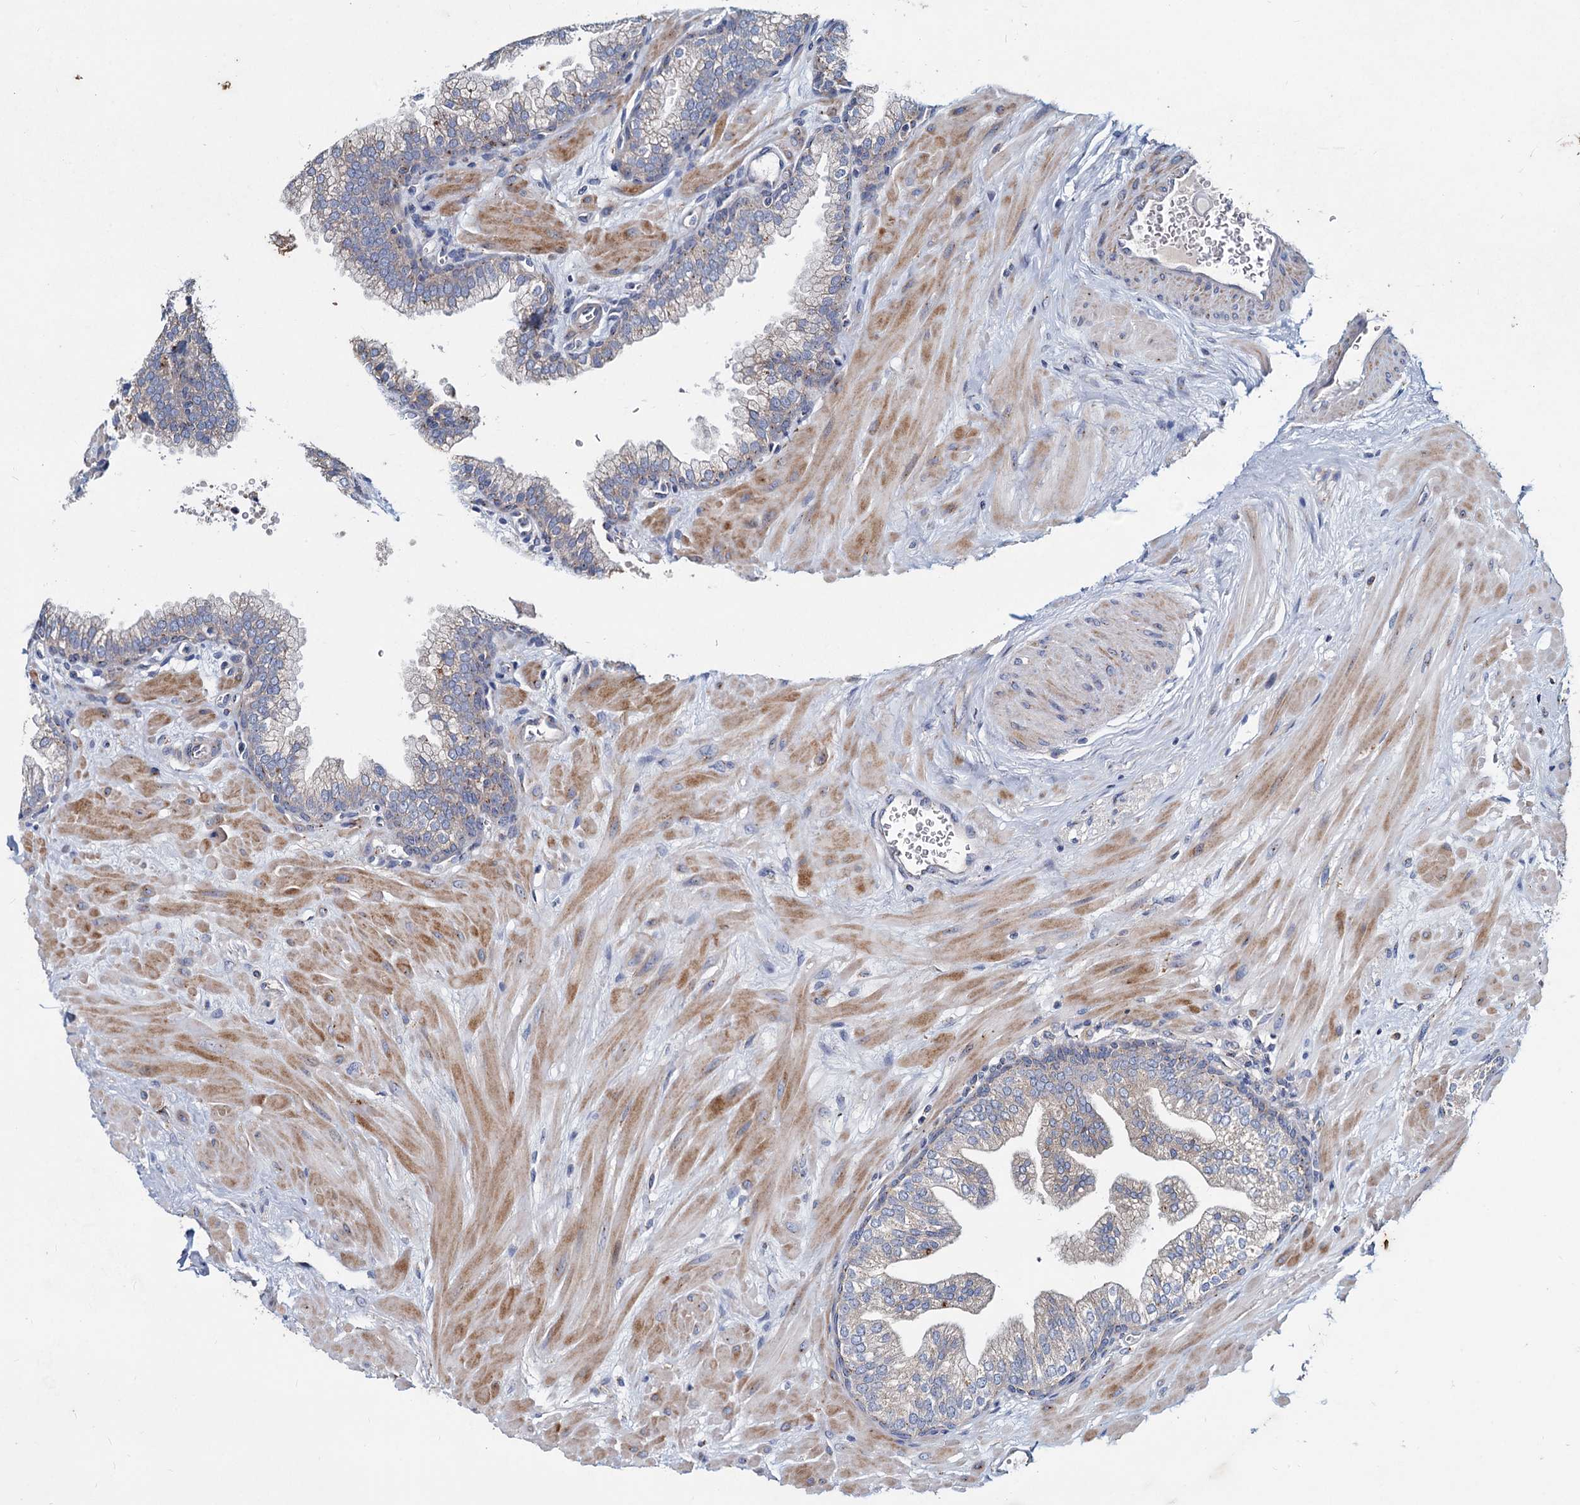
{"staining": {"intensity": "negative", "quantity": "none", "location": "none"}, "tissue": "prostate", "cell_type": "Glandular cells", "image_type": "normal", "snomed": [{"axis": "morphology", "description": "Normal tissue, NOS"}, {"axis": "topography", "description": "Prostate"}], "caption": "Immunohistochemistry (IHC) of normal human prostate exhibits no positivity in glandular cells.", "gene": "AGBL4", "patient": {"sex": "male", "age": 60}}